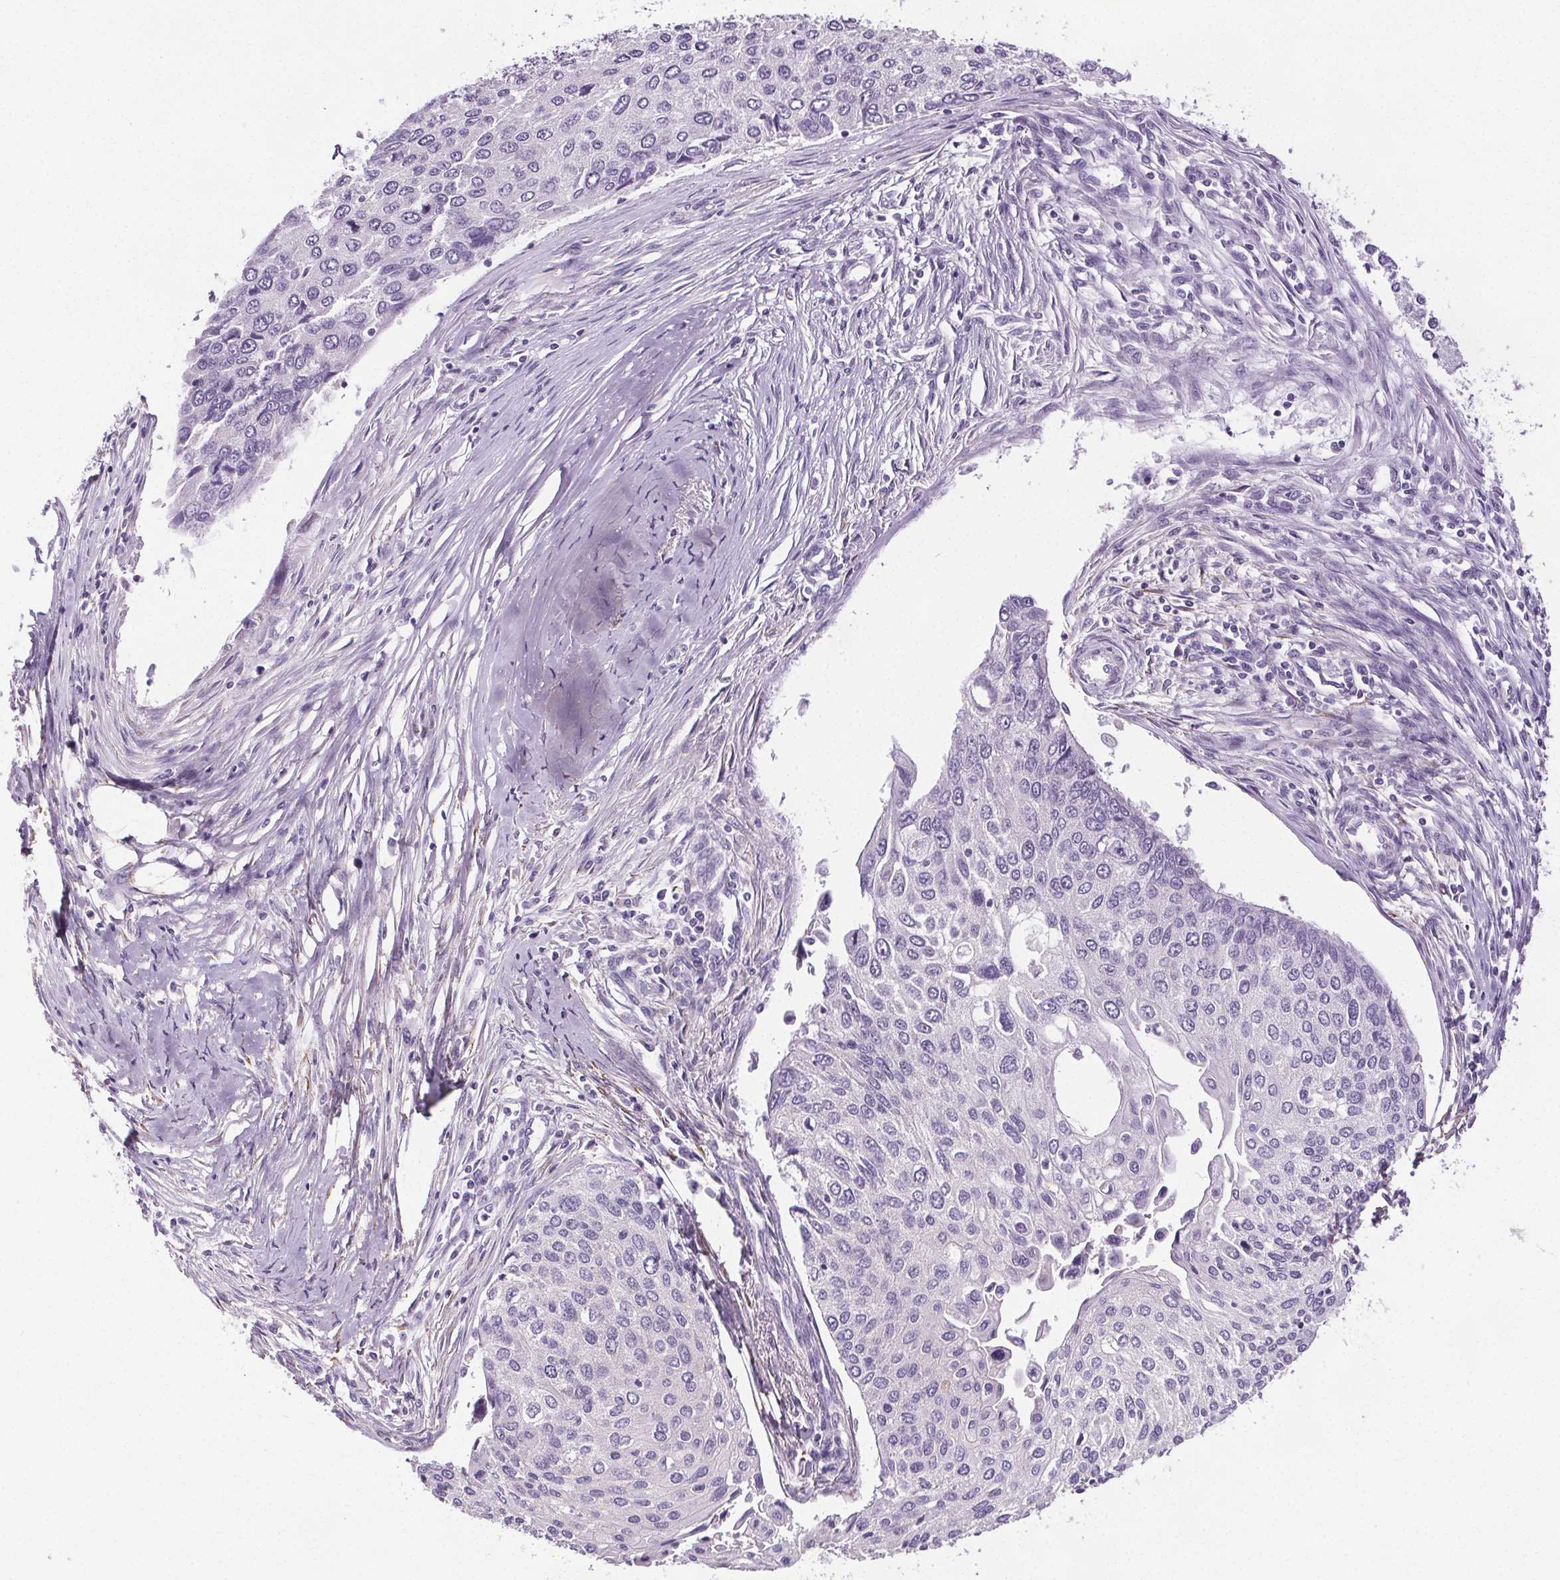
{"staining": {"intensity": "negative", "quantity": "none", "location": "none"}, "tissue": "lung cancer", "cell_type": "Tumor cells", "image_type": "cancer", "snomed": [{"axis": "morphology", "description": "Squamous cell carcinoma, NOS"}, {"axis": "morphology", "description": "Squamous cell carcinoma, metastatic, NOS"}, {"axis": "topography", "description": "Lung"}], "caption": "Tumor cells show no significant protein expression in lung cancer. The staining was performed using DAB to visualize the protein expression in brown, while the nuclei were stained in blue with hematoxylin (Magnification: 20x).", "gene": "GPIHBP1", "patient": {"sex": "male", "age": 63}}